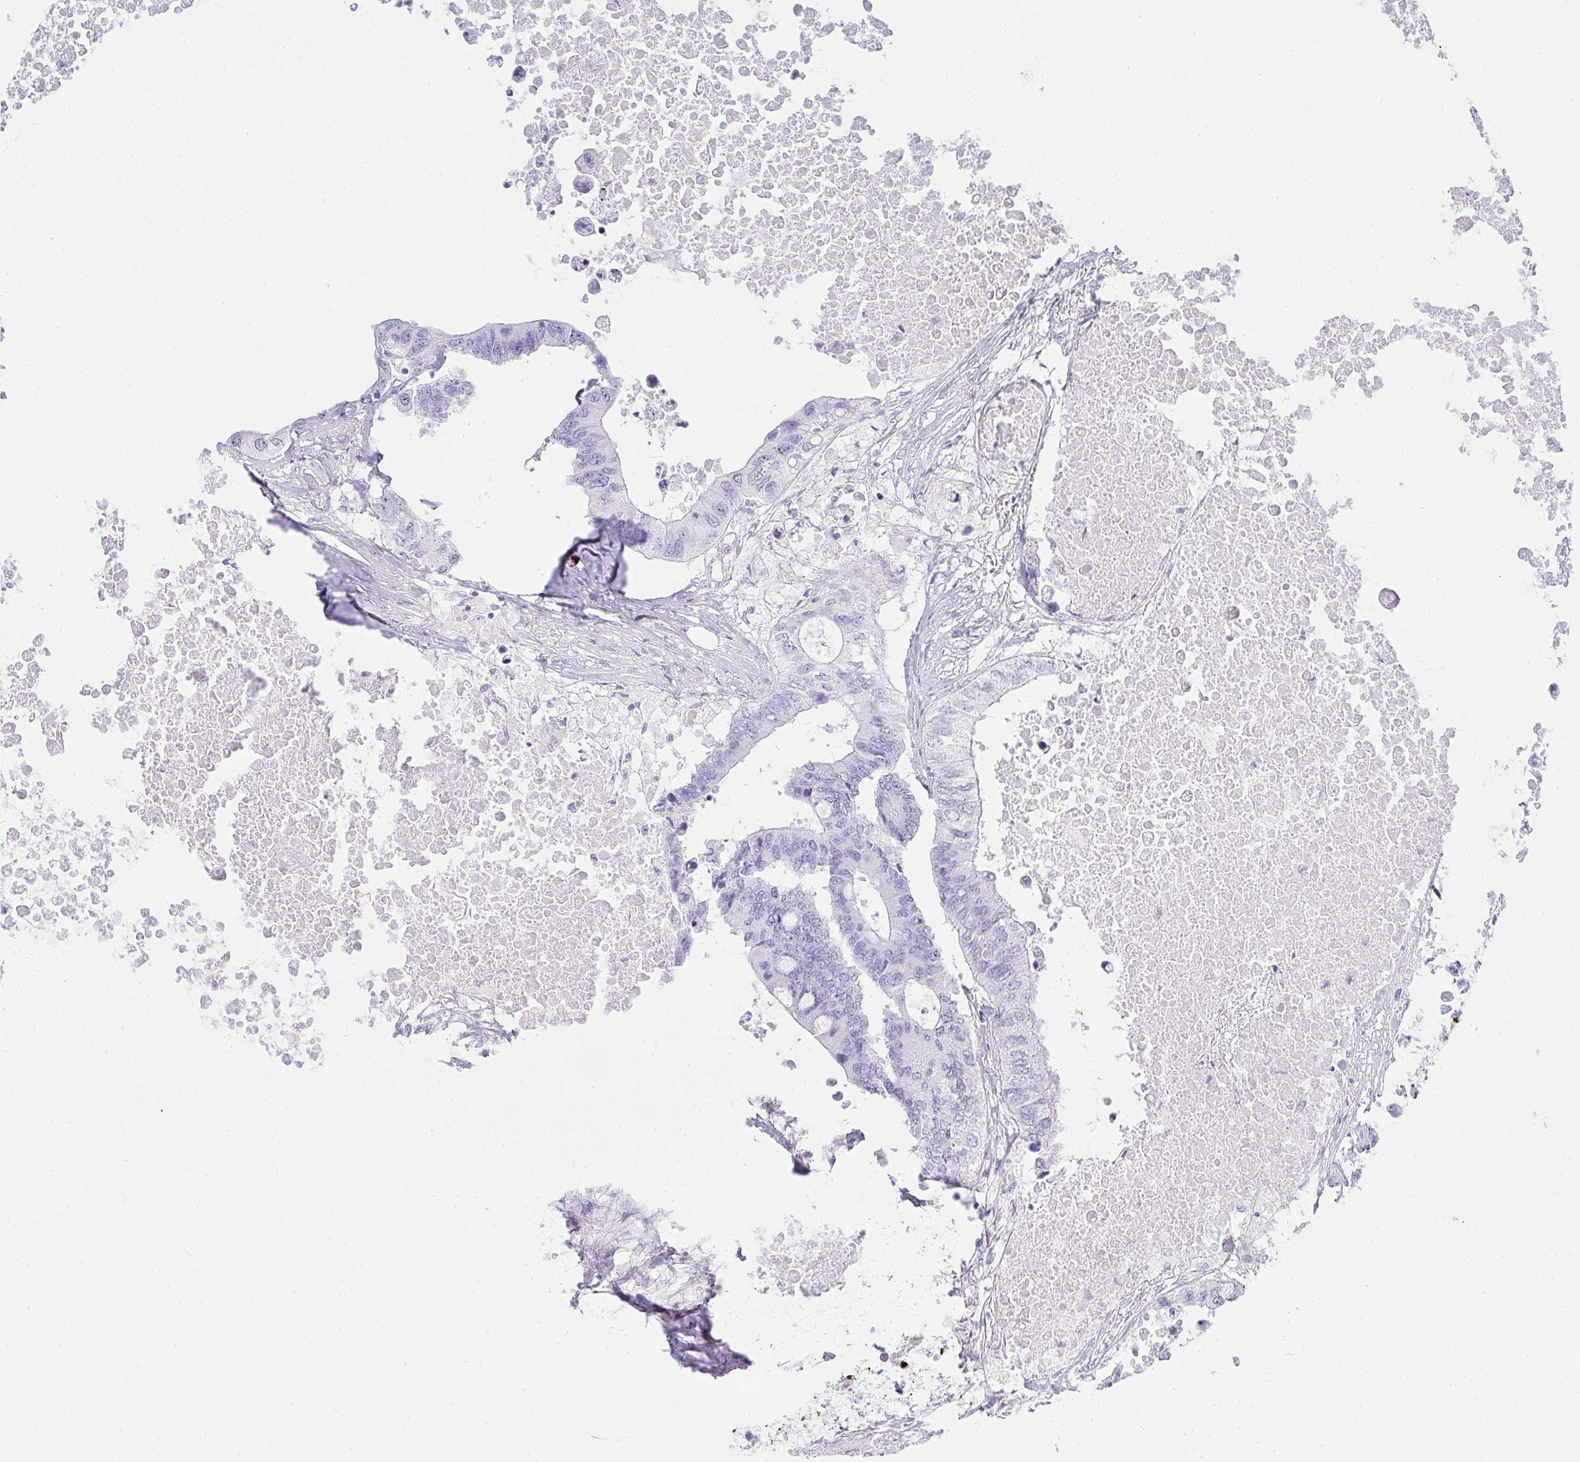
{"staining": {"intensity": "negative", "quantity": "none", "location": "none"}, "tissue": "colorectal cancer", "cell_type": "Tumor cells", "image_type": "cancer", "snomed": [{"axis": "morphology", "description": "Adenocarcinoma, NOS"}, {"axis": "topography", "description": "Colon"}], "caption": "This image is of colorectal adenocarcinoma stained with immunohistochemistry (IHC) to label a protein in brown with the nuclei are counter-stained blue. There is no positivity in tumor cells.", "gene": "CDADC1", "patient": {"sex": "male", "age": 71}}